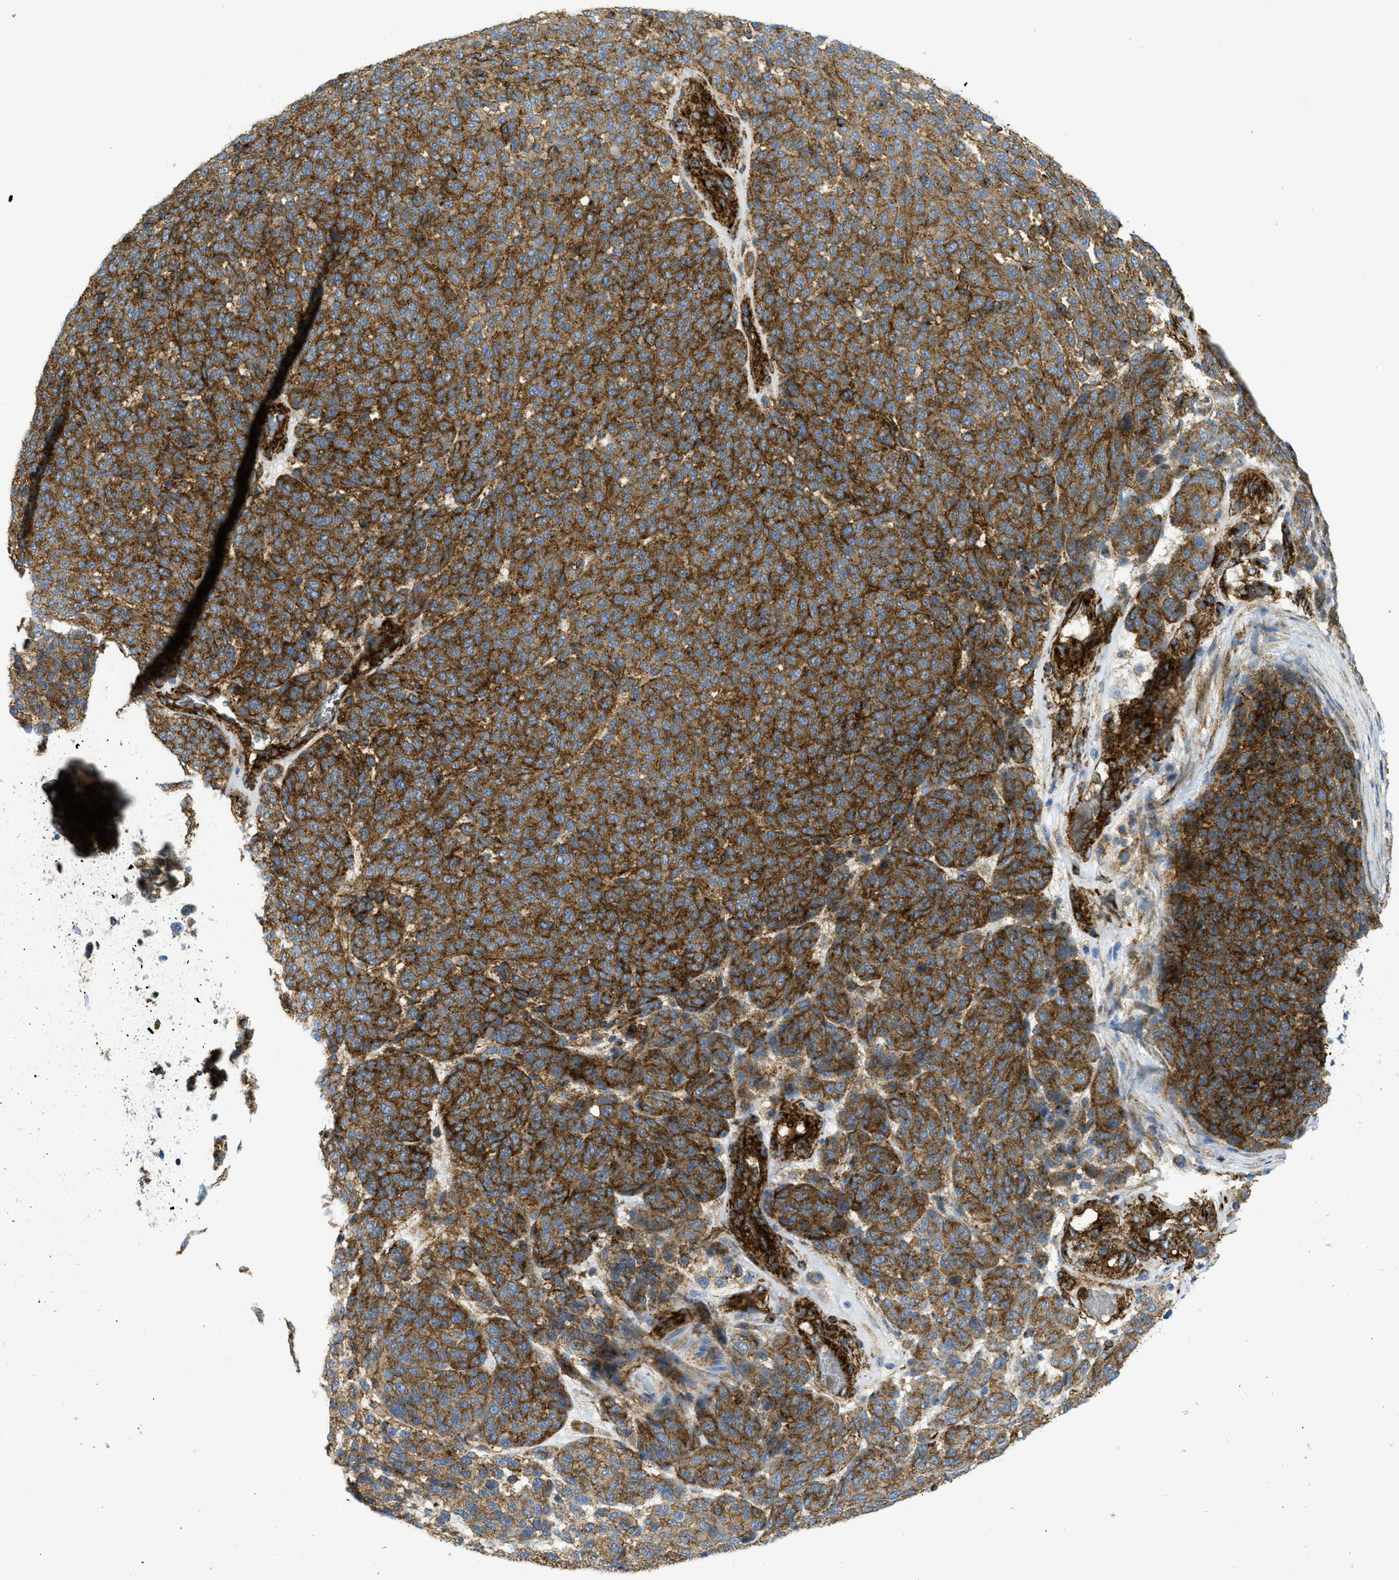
{"staining": {"intensity": "strong", "quantity": ">75%", "location": "cytoplasmic/membranous"}, "tissue": "melanoma", "cell_type": "Tumor cells", "image_type": "cancer", "snomed": [{"axis": "morphology", "description": "Malignant melanoma, NOS"}, {"axis": "topography", "description": "Skin"}], "caption": "Protein staining by IHC exhibits strong cytoplasmic/membranous staining in about >75% of tumor cells in melanoma.", "gene": "HIP1", "patient": {"sex": "male", "age": 59}}